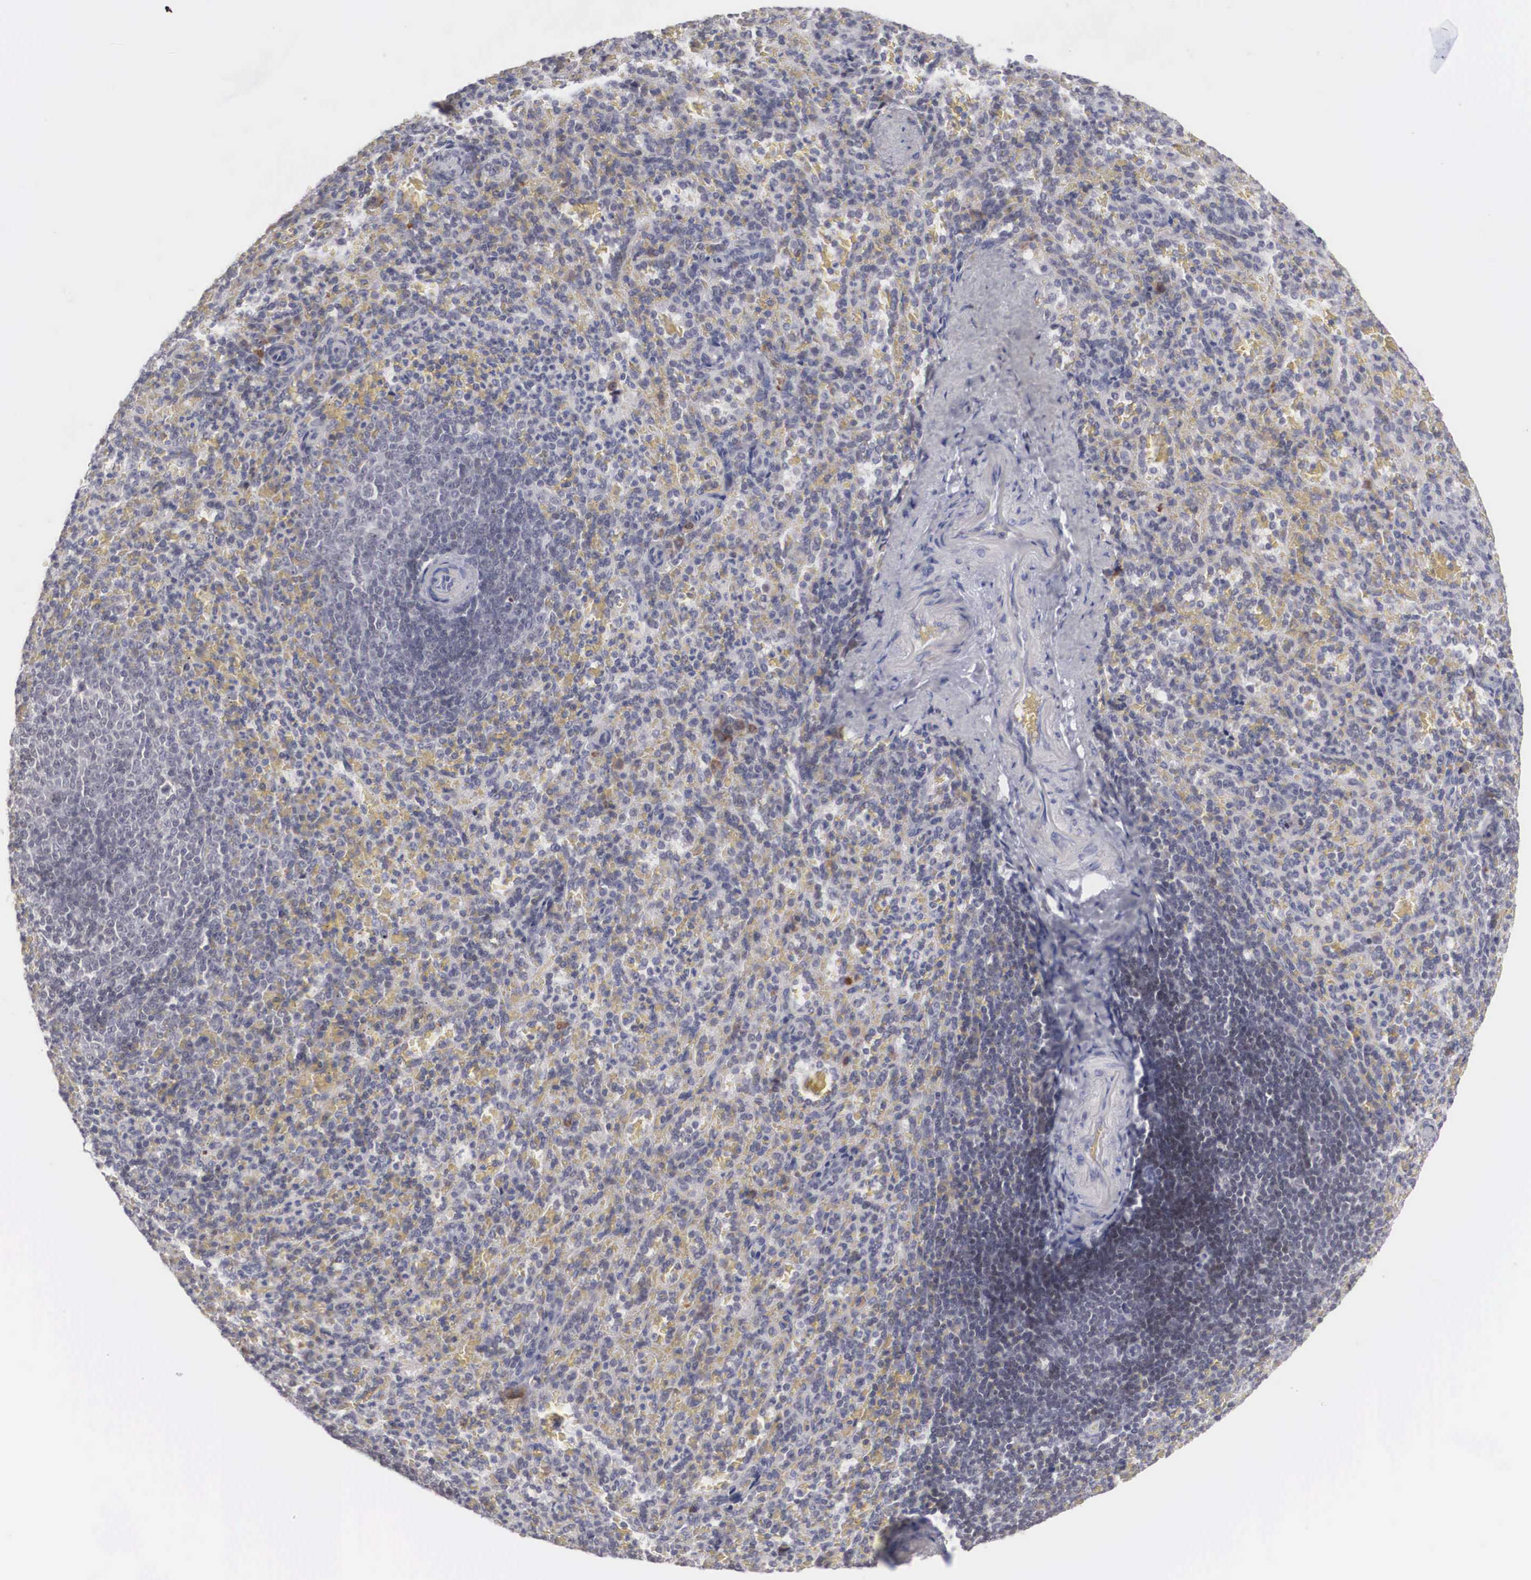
{"staining": {"intensity": "negative", "quantity": "none", "location": "none"}, "tissue": "spleen", "cell_type": "Cells in red pulp", "image_type": "normal", "snomed": [{"axis": "morphology", "description": "Normal tissue, NOS"}, {"axis": "topography", "description": "Spleen"}], "caption": "This is an IHC micrograph of unremarkable spleen. There is no positivity in cells in red pulp.", "gene": "WDR89", "patient": {"sex": "female", "age": 21}}